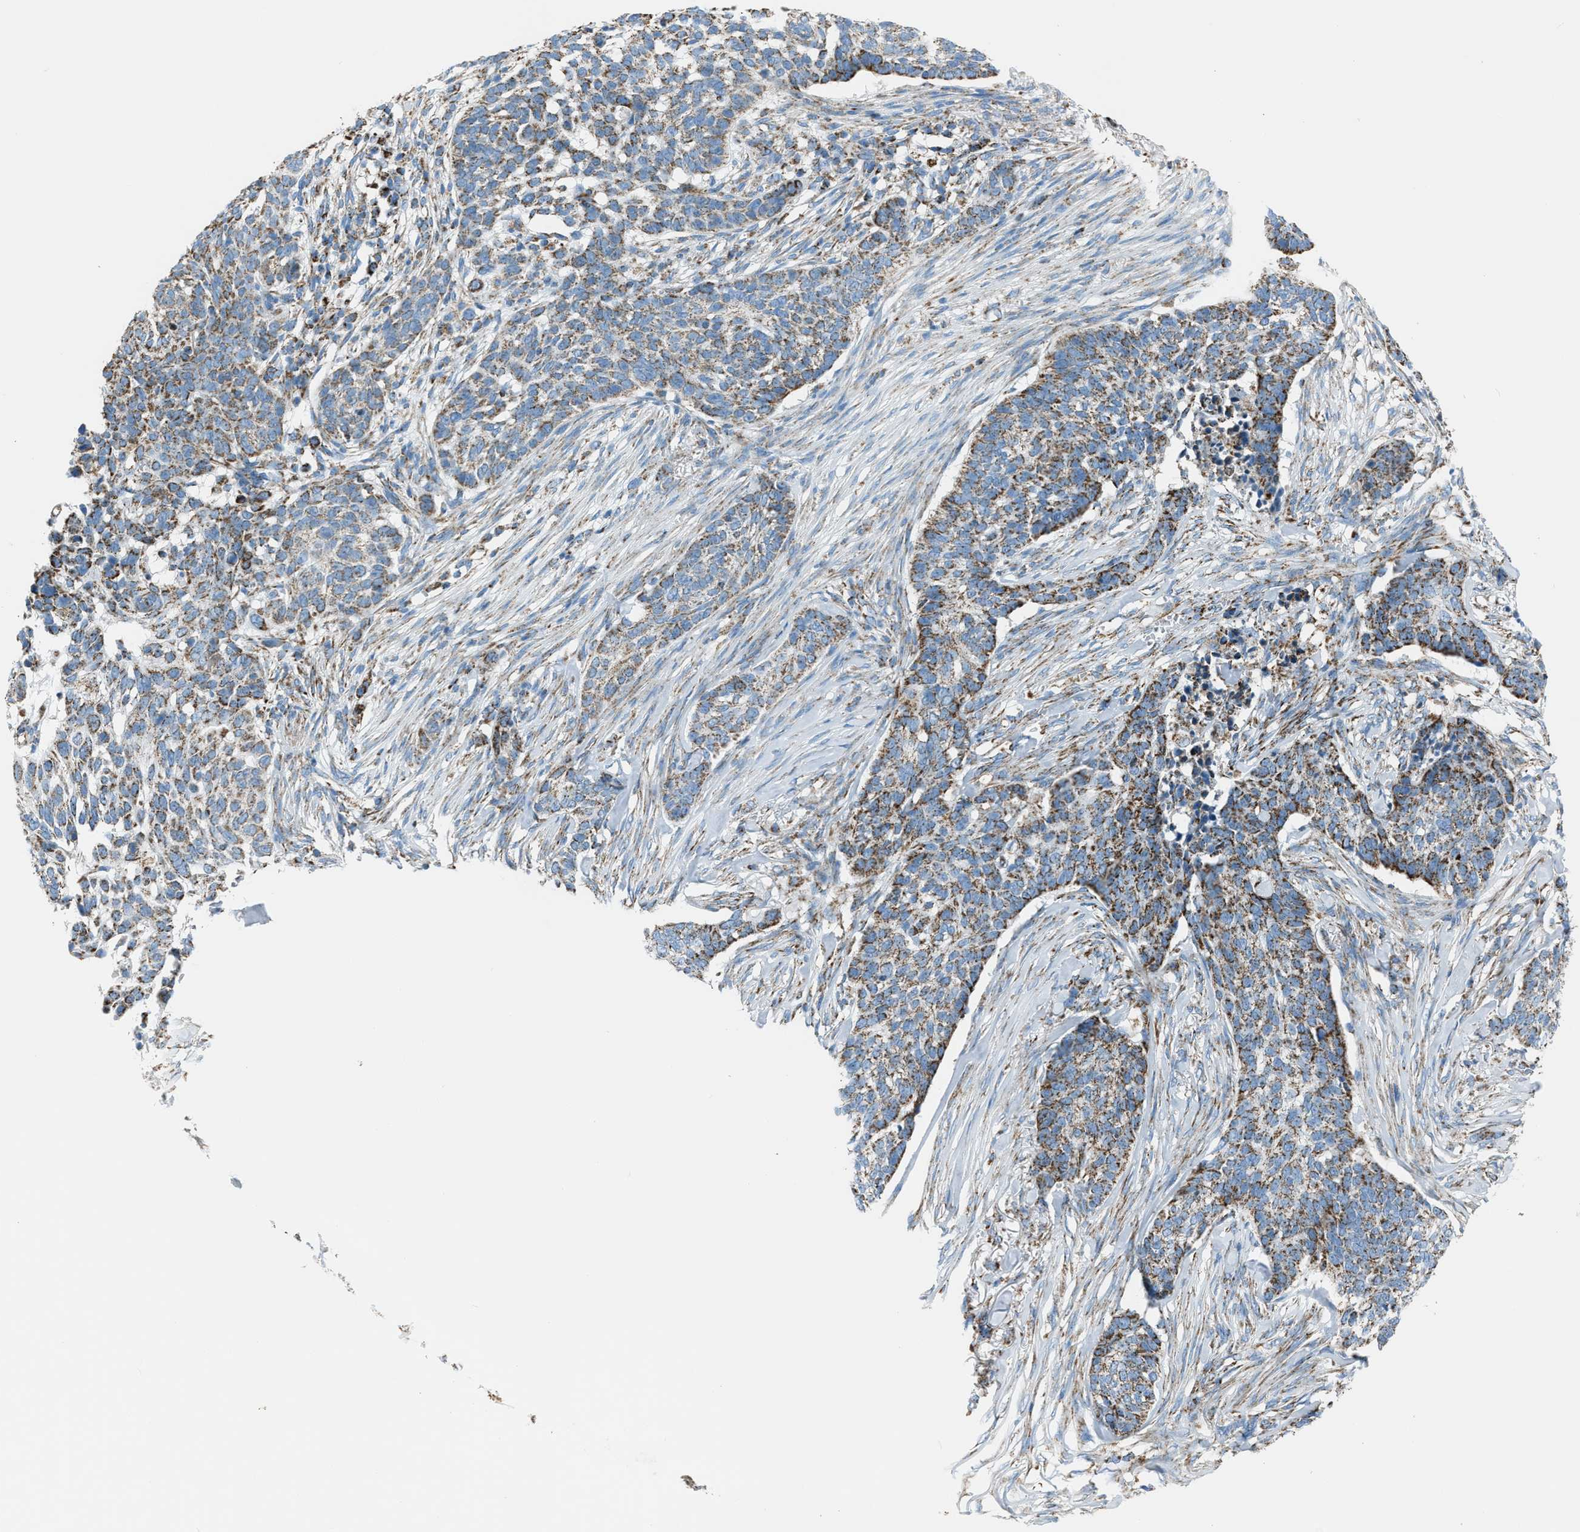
{"staining": {"intensity": "moderate", "quantity": ">75%", "location": "cytoplasmic/membranous"}, "tissue": "skin cancer", "cell_type": "Tumor cells", "image_type": "cancer", "snomed": [{"axis": "morphology", "description": "Basal cell carcinoma"}, {"axis": "topography", "description": "Skin"}], "caption": "Protein analysis of skin cancer (basal cell carcinoma) tissue shows moderate cytoplasmic/membranous expression in about >75% of tumor cells. (brown staining indicates protein expression, while blue staining denotes nuclei).", "gene": "MDH2", "patient": {"sex": "male", "age": 85}}